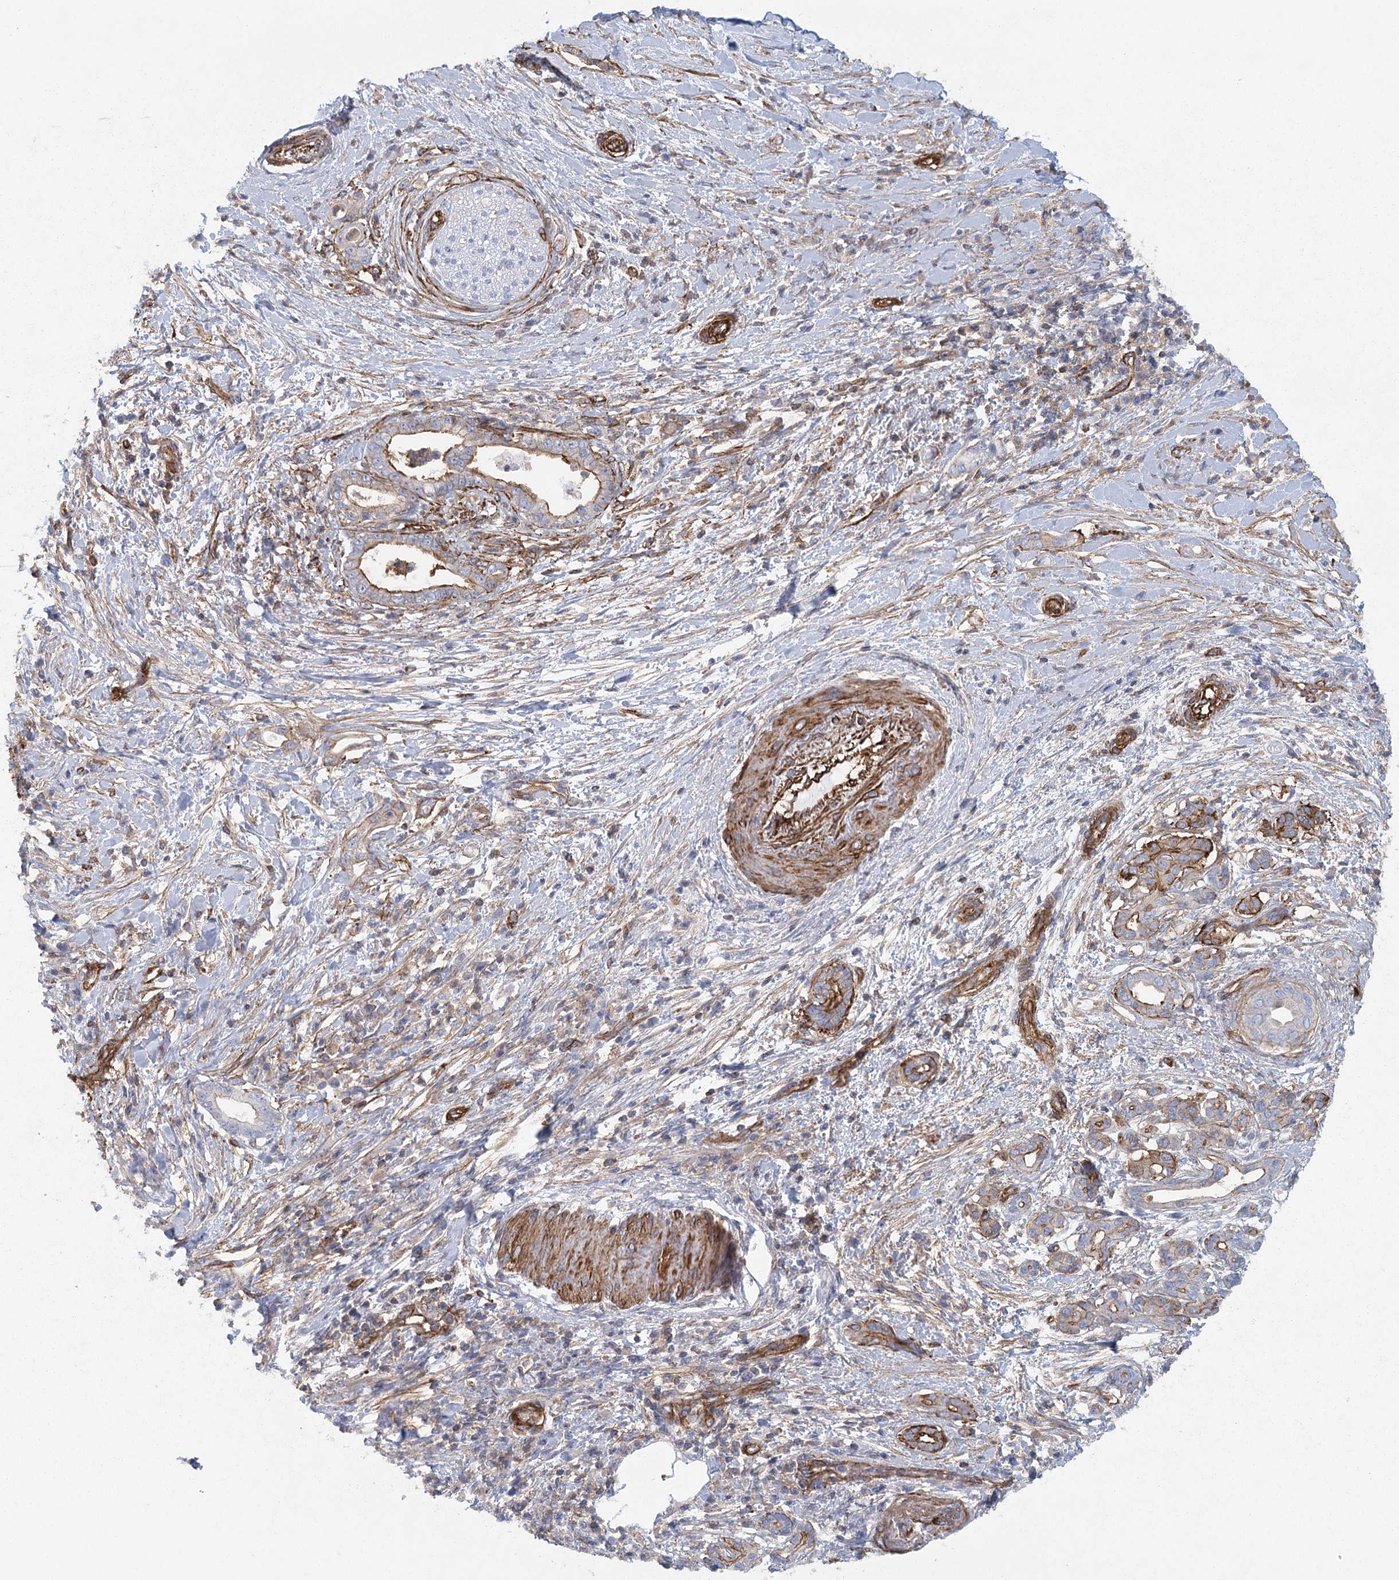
{"staining": {"intensity": "moderate", "quantity": ">75%", "location": "cytoplasmic/membranous"}, "tissue": "pancreatic cancer", "cell_type": "Tumor cells", "image_type": "cancer", "snomed": [{"axis": "morphology", "description": "Adenocarcinoma, NOS"}, {"axis": "topography", "description": "Pancreas"}], "caption": "Human pancreatic cancer stained for a protein (brown) exhibits moderate cytoplasmic/membranous positive positivity in approximately >75% of tumor cells.", "gene": "IFT46", "patient": {"sex": "female", "age": 55}}